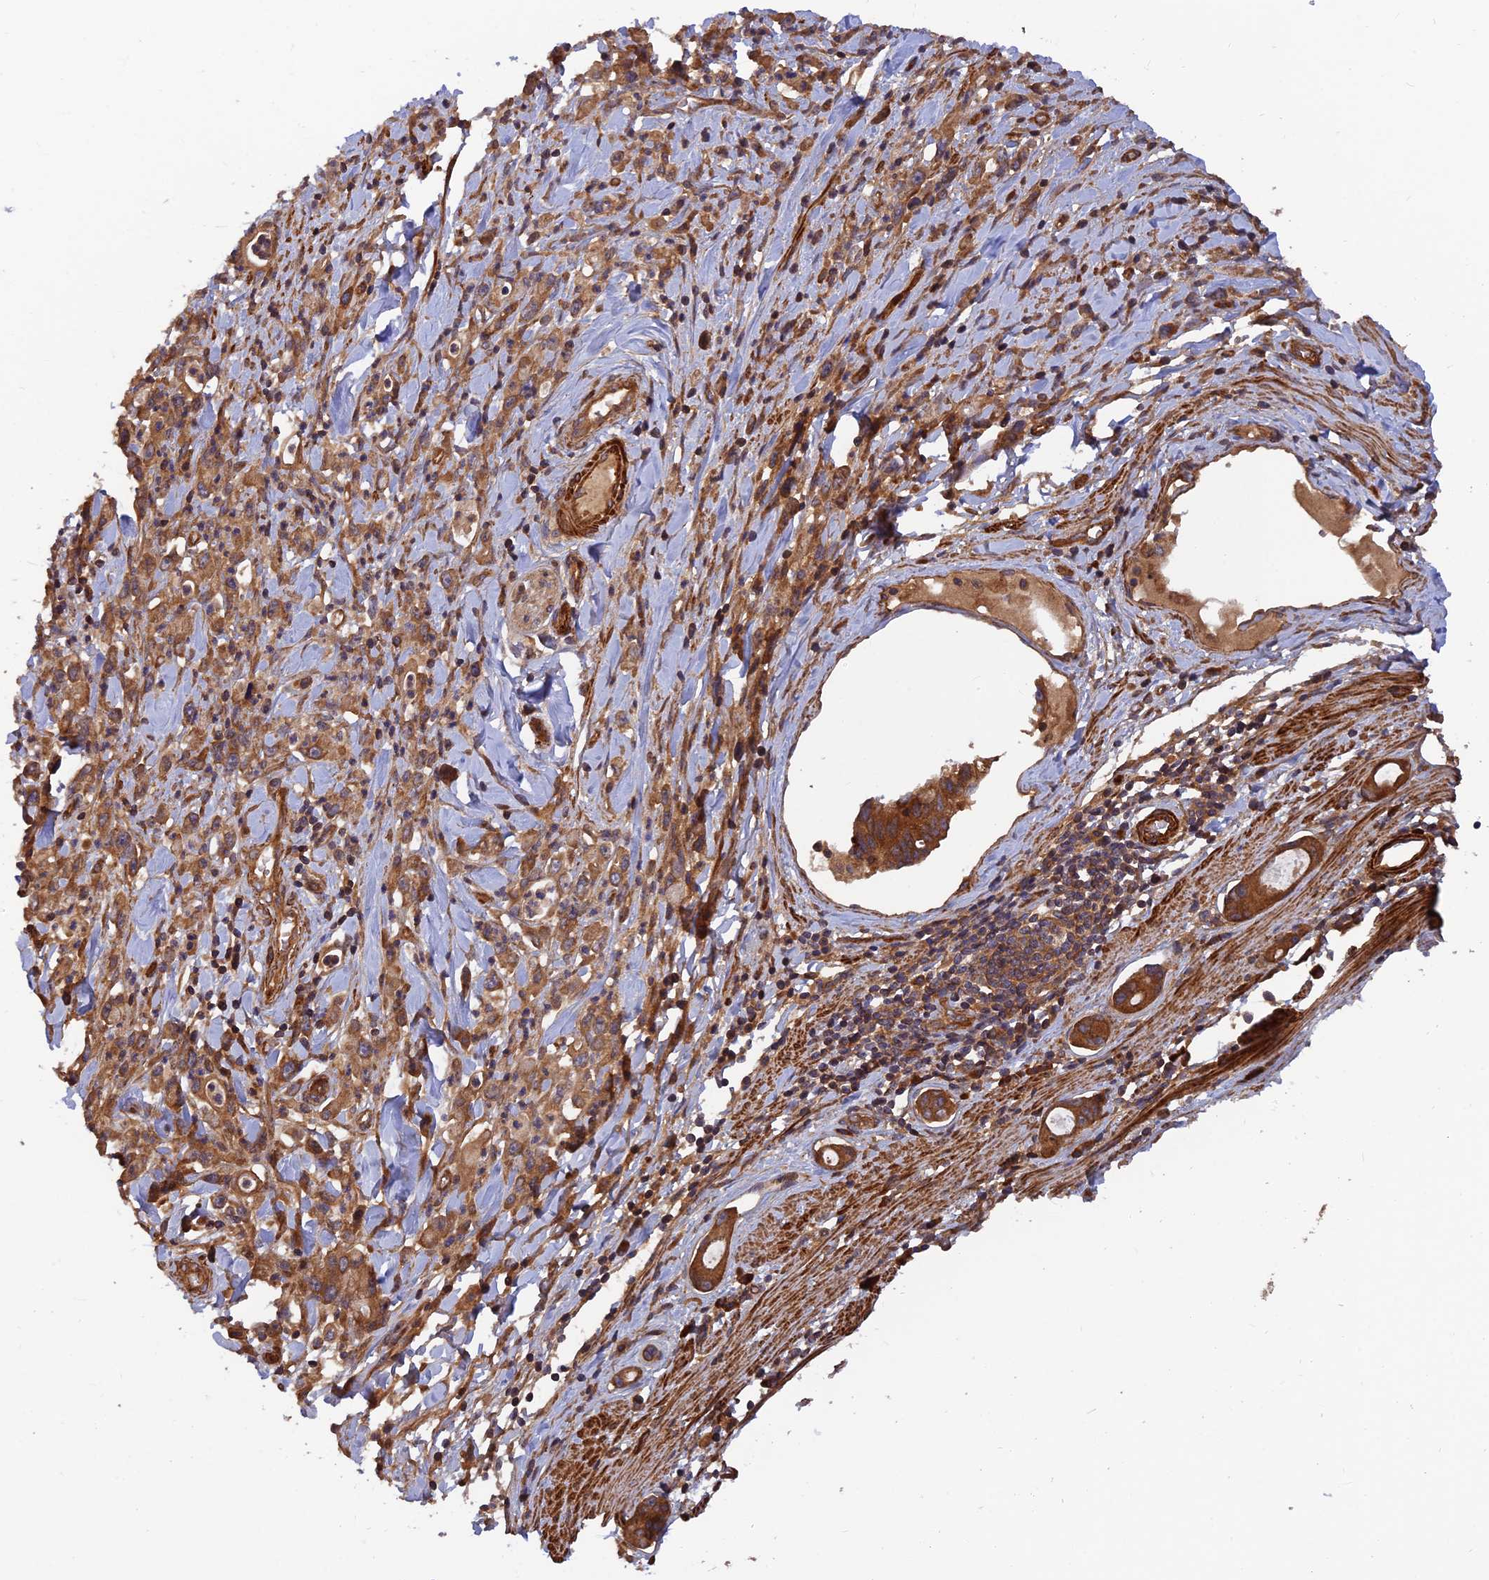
{"staining": {"intensity": "moderate", "quantity": ">75%", "location": "cytoplasmic/membranous"}, "tissue": "stomach cancer", "cell_type": "Tumor cells", "image_type": "cancer", "snomed": [{"axis": "morphology", "description": "Adenocarcinoma, NOS"}, {"axis": "topography", "description": "Stomach, lower"}], "caption": "Moderate cytoplasmic/membranous expression for a protein is appreciated in approximately >75% of tumor cells of stomach cancer (adenocarcinoma) using IHC.", "gene": "RELCH", "patient": {"sex": "female", "age": 43}}